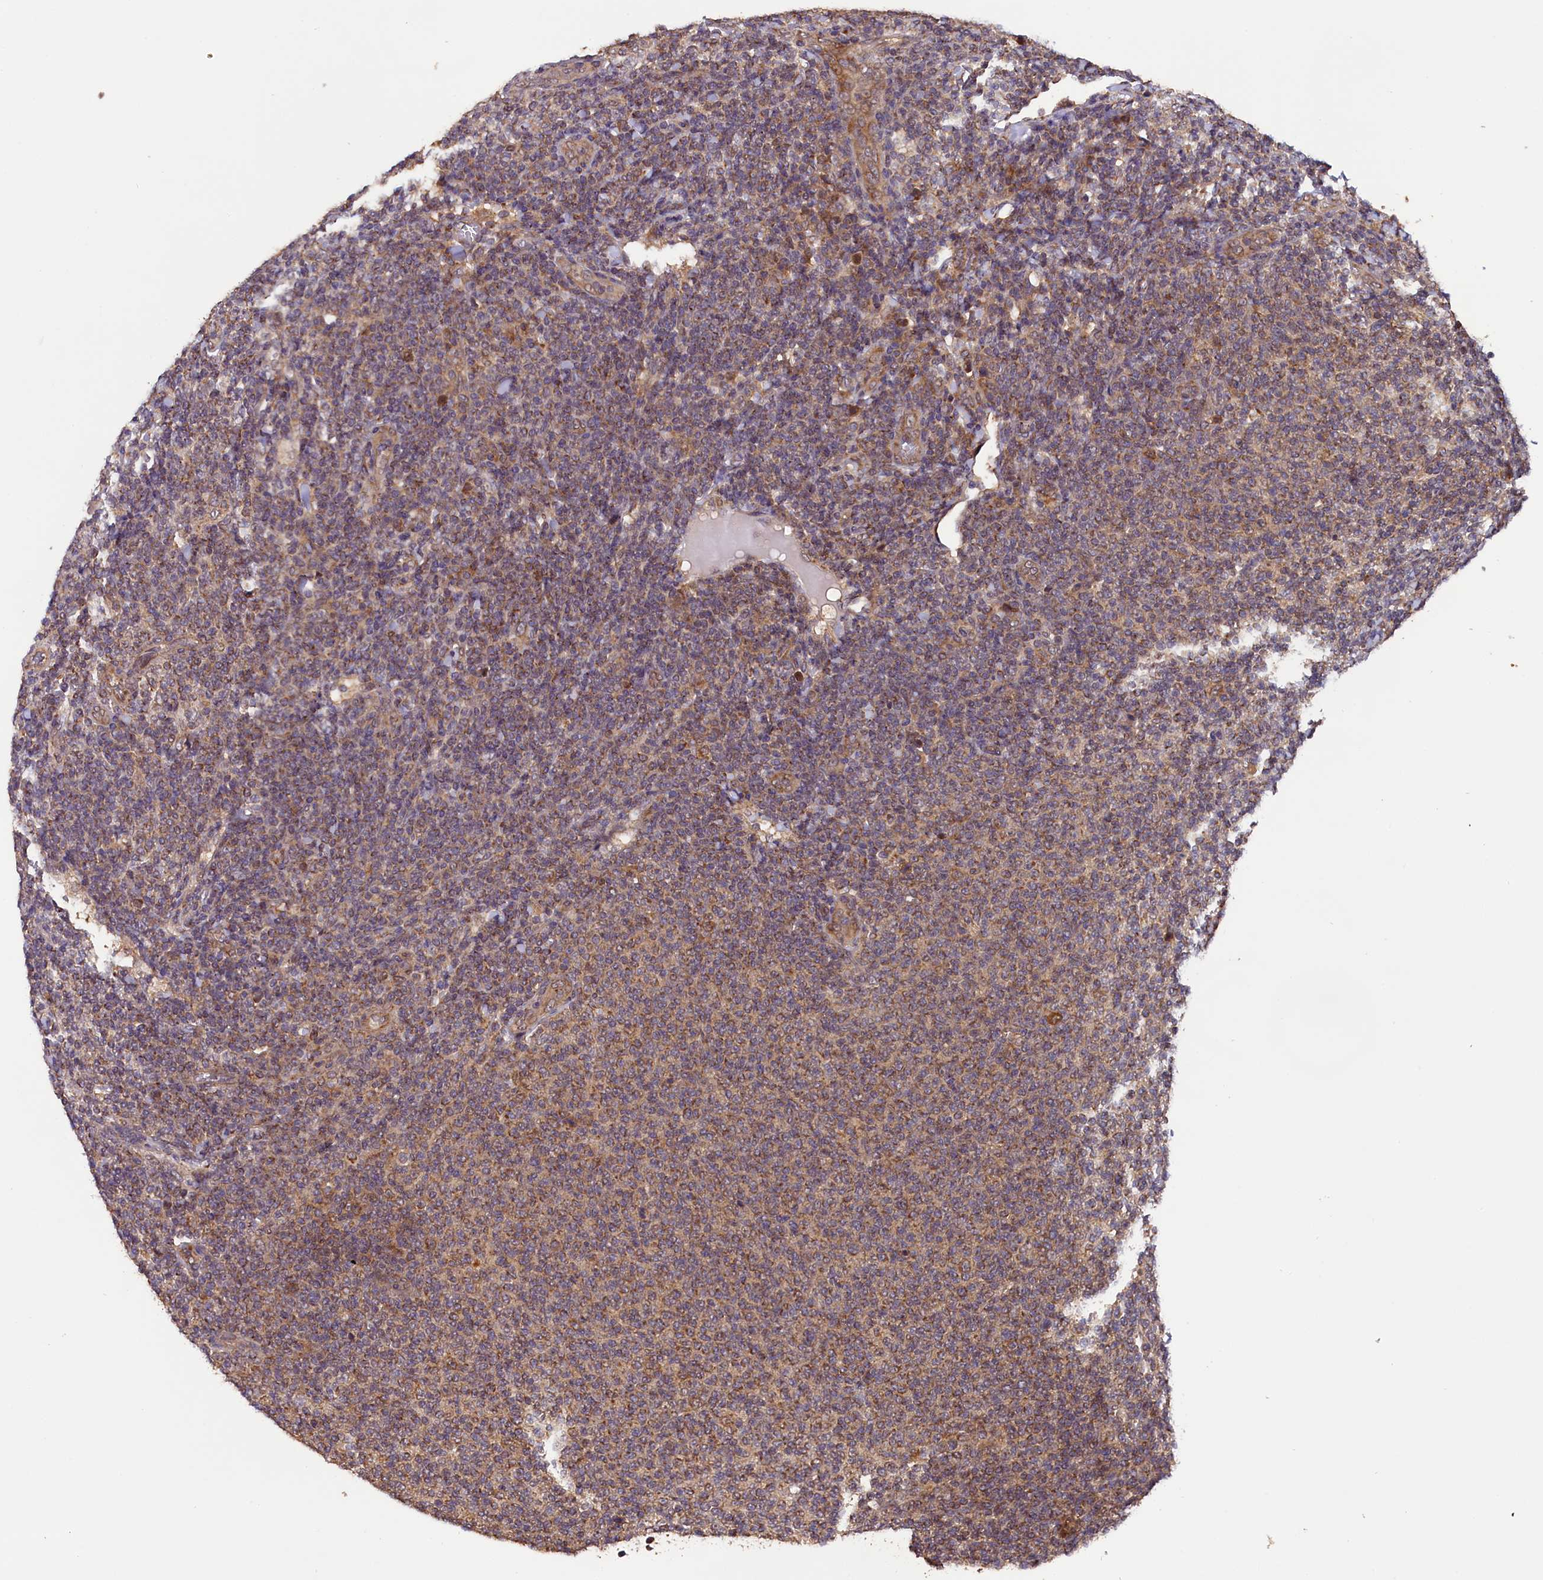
{"staining": {"intensity": "moderate", "quantity": "25%-75%", "location": "cytoplasmic/membranous"}, "tissue": "lymphoma", "cell_type": "Tumor cells", "image_type": "cancer", "snomed": [{"axis": "morphology", "description": "Malignant lymphoma, non-Hodgkin's type, Low grade"}, {"axis": "topography", "description": "Lymph node"}], "caption": "Immunohistochemistry (IHC) histopathology image of neoplastic tissue: malignant lymphoma, non-Hodgkin's type (low-grade) stained using IHC reveals medium levels of moderate protein expression localized specifically in the cytoplasmic/membranous of tumor cells, appearing as a cytoplasmic/membranous brown color.", "gene": "DOHH", "patient": {"sex": "male", "age": 66}}